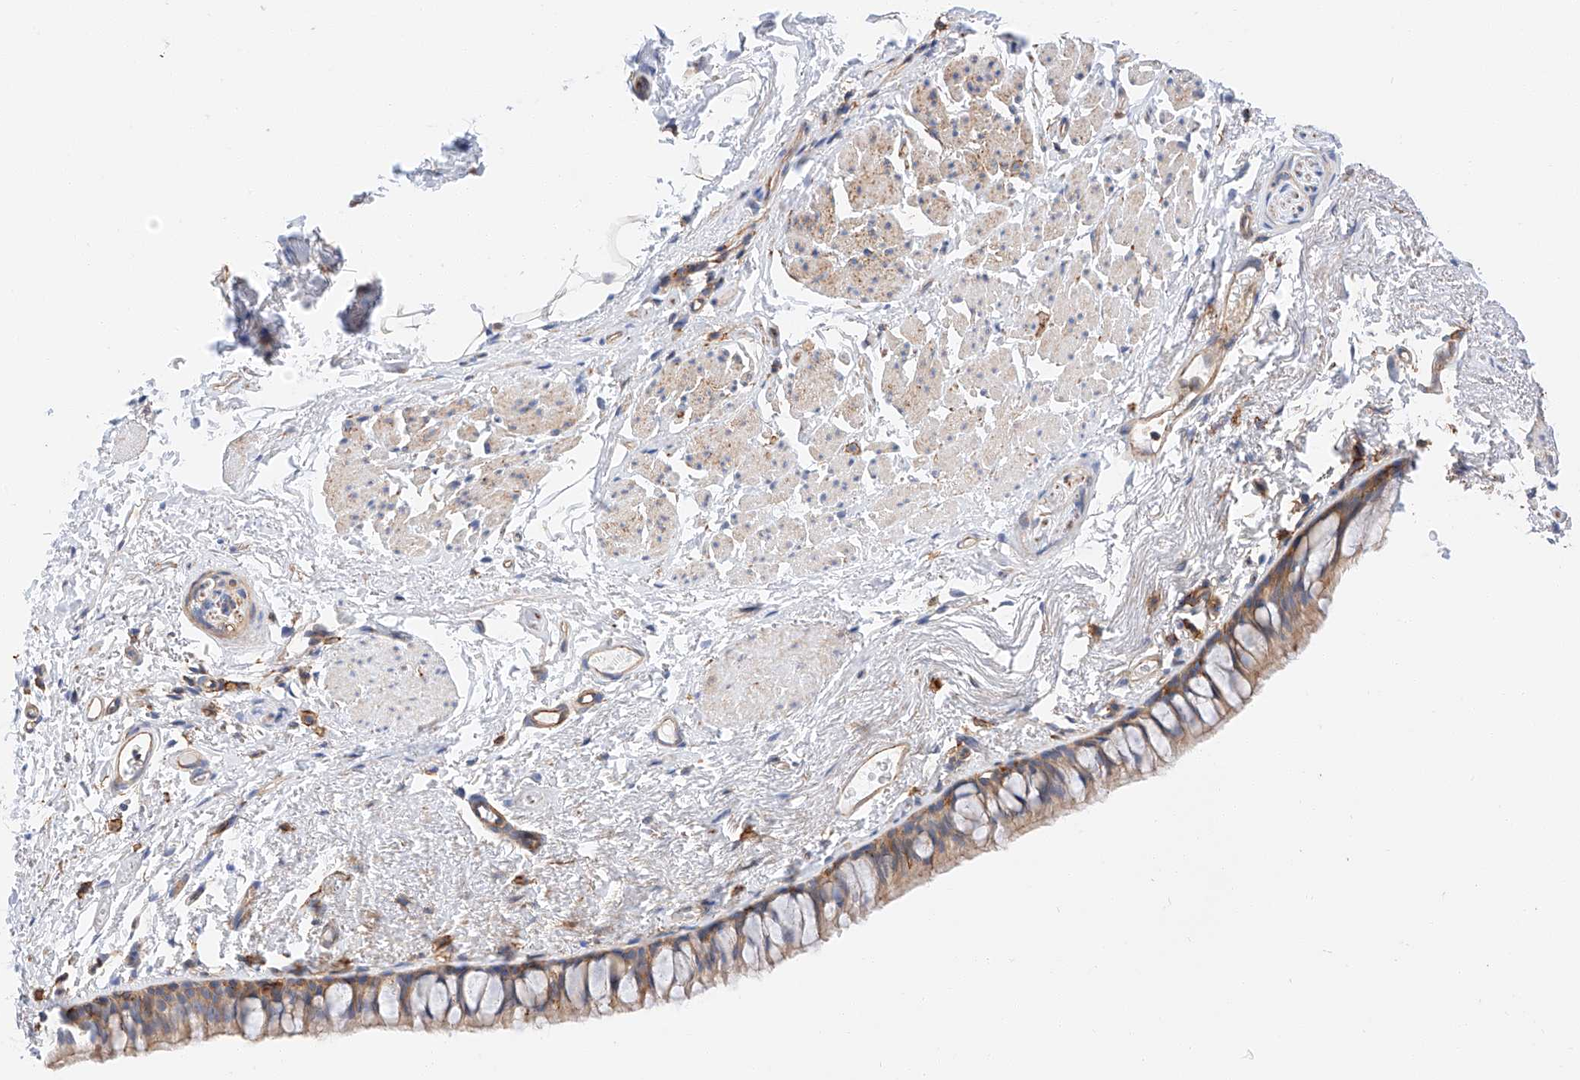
{"staining": {"intensity": "moderate", "quantity": "25%-75%", "location": "cytoplasmic/membranous"}, "tissue": "bronchus", "cell_type": "Respiratory epithelial cells", "image_type": "normal", "snomed": [{"axis": "morphology", "description": "Normal tissue, NOS"}, {"axis": "topography", "description": "Cartilage tissue"}, {"axis": "topography", "description": "Bronchus"}], "caption": "Human bronchus stained with a brown dye shows moderate cytoplasmic/membranous positive positivity in about 25%-75% of respiratory epithelial cells.", "gene": "ENSG00000259132", "patient": {"sex": "female", "age": 73}}